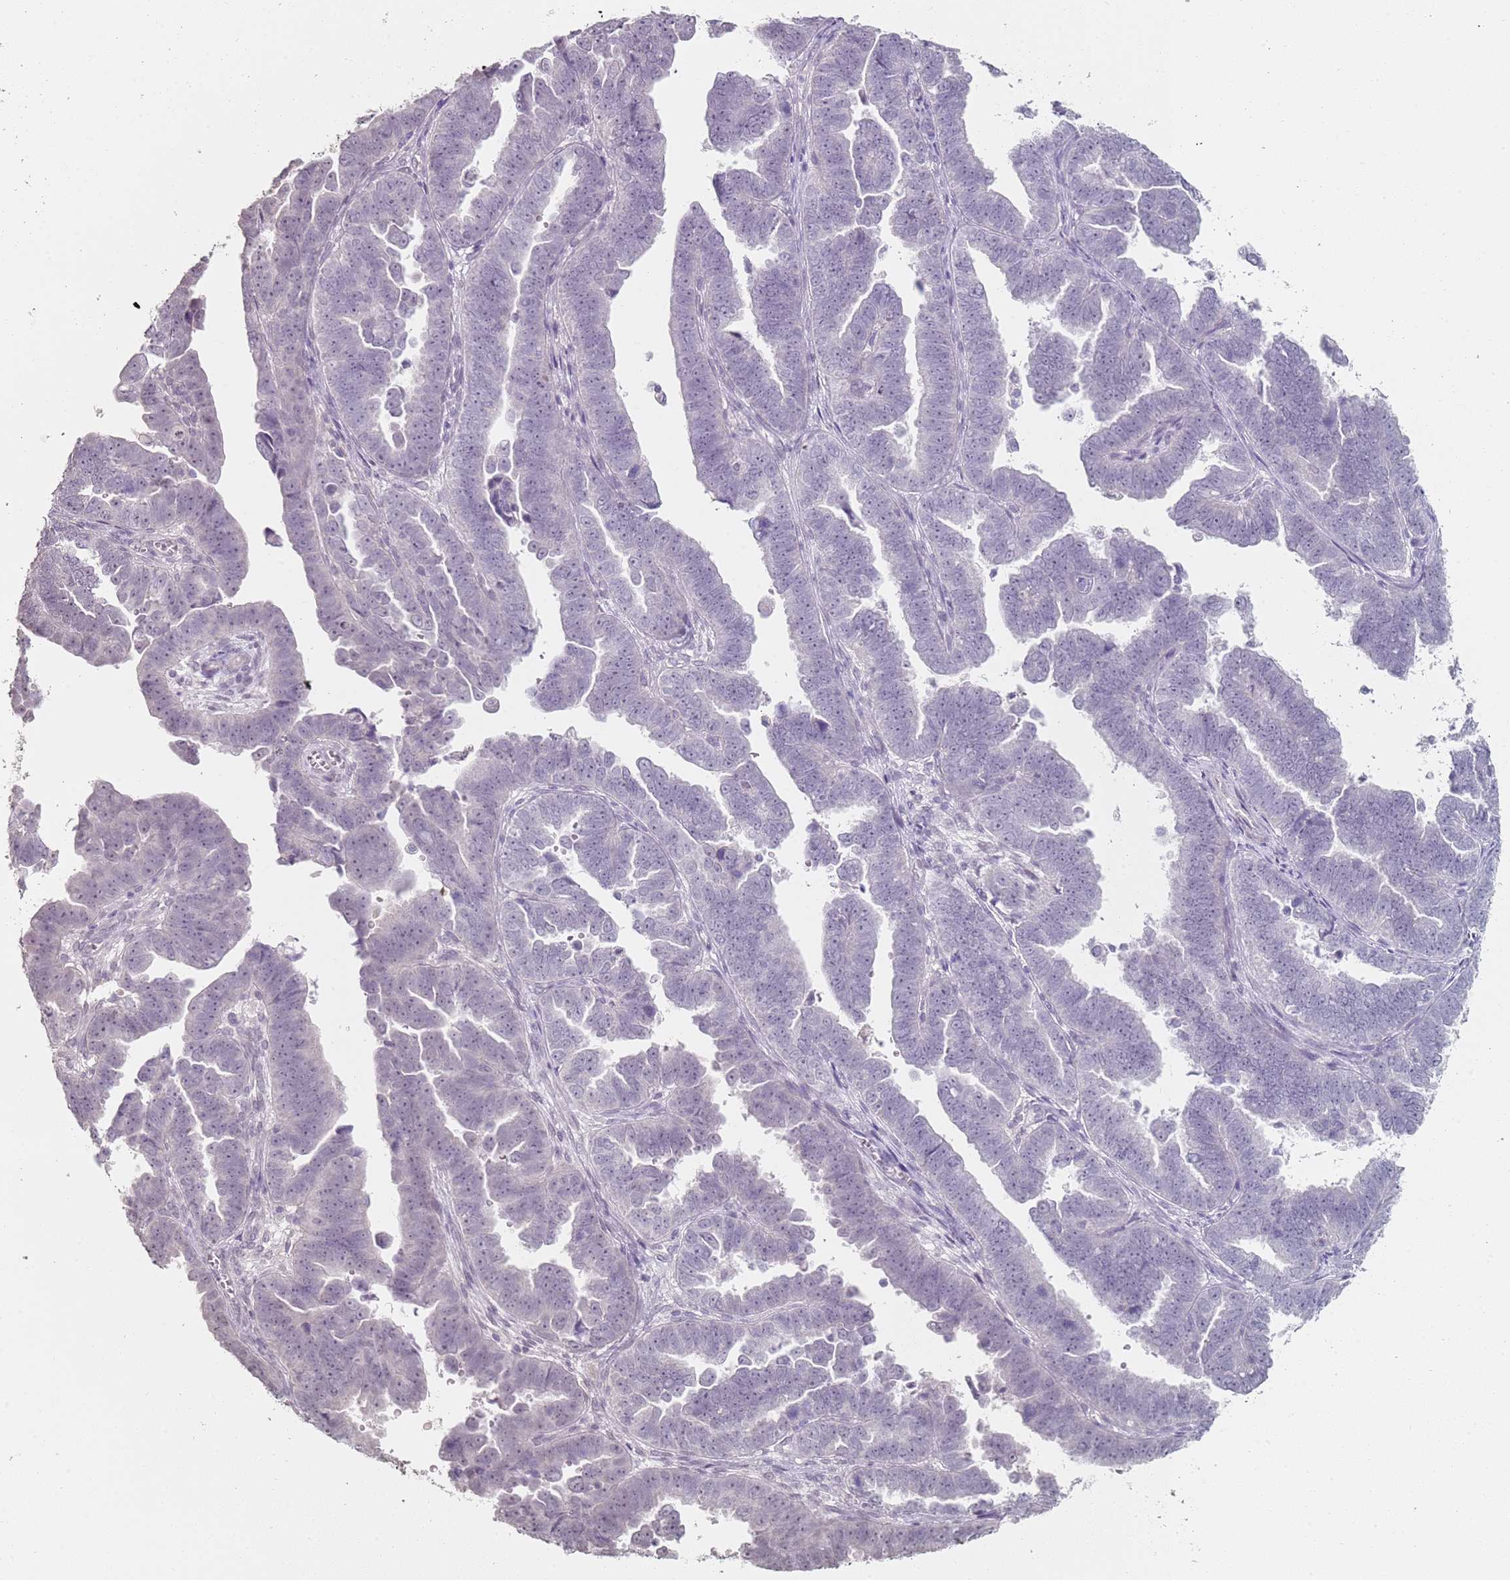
{"staining": {"intensity": "negative", "quantity": "none", "location": "none"}, "tissue": "endometrial cancer", "cell_type": "Tumor cells", "image_type": "cancer", "snomed": [{"axis": "morphology", "description": "Adenocarcinoma, NOS"}, {"axis": "topography", "description": "Endometrium"}], "caption": "The photomicrograph demonstrates no staining of tumor cells in endometrial cancer. The staining is performed using DAB brown chromogen with nuclei counter-stained in using hematoxylin.", "gene": "DNAH11", "patient": {"sex": "female", "age": 75}}